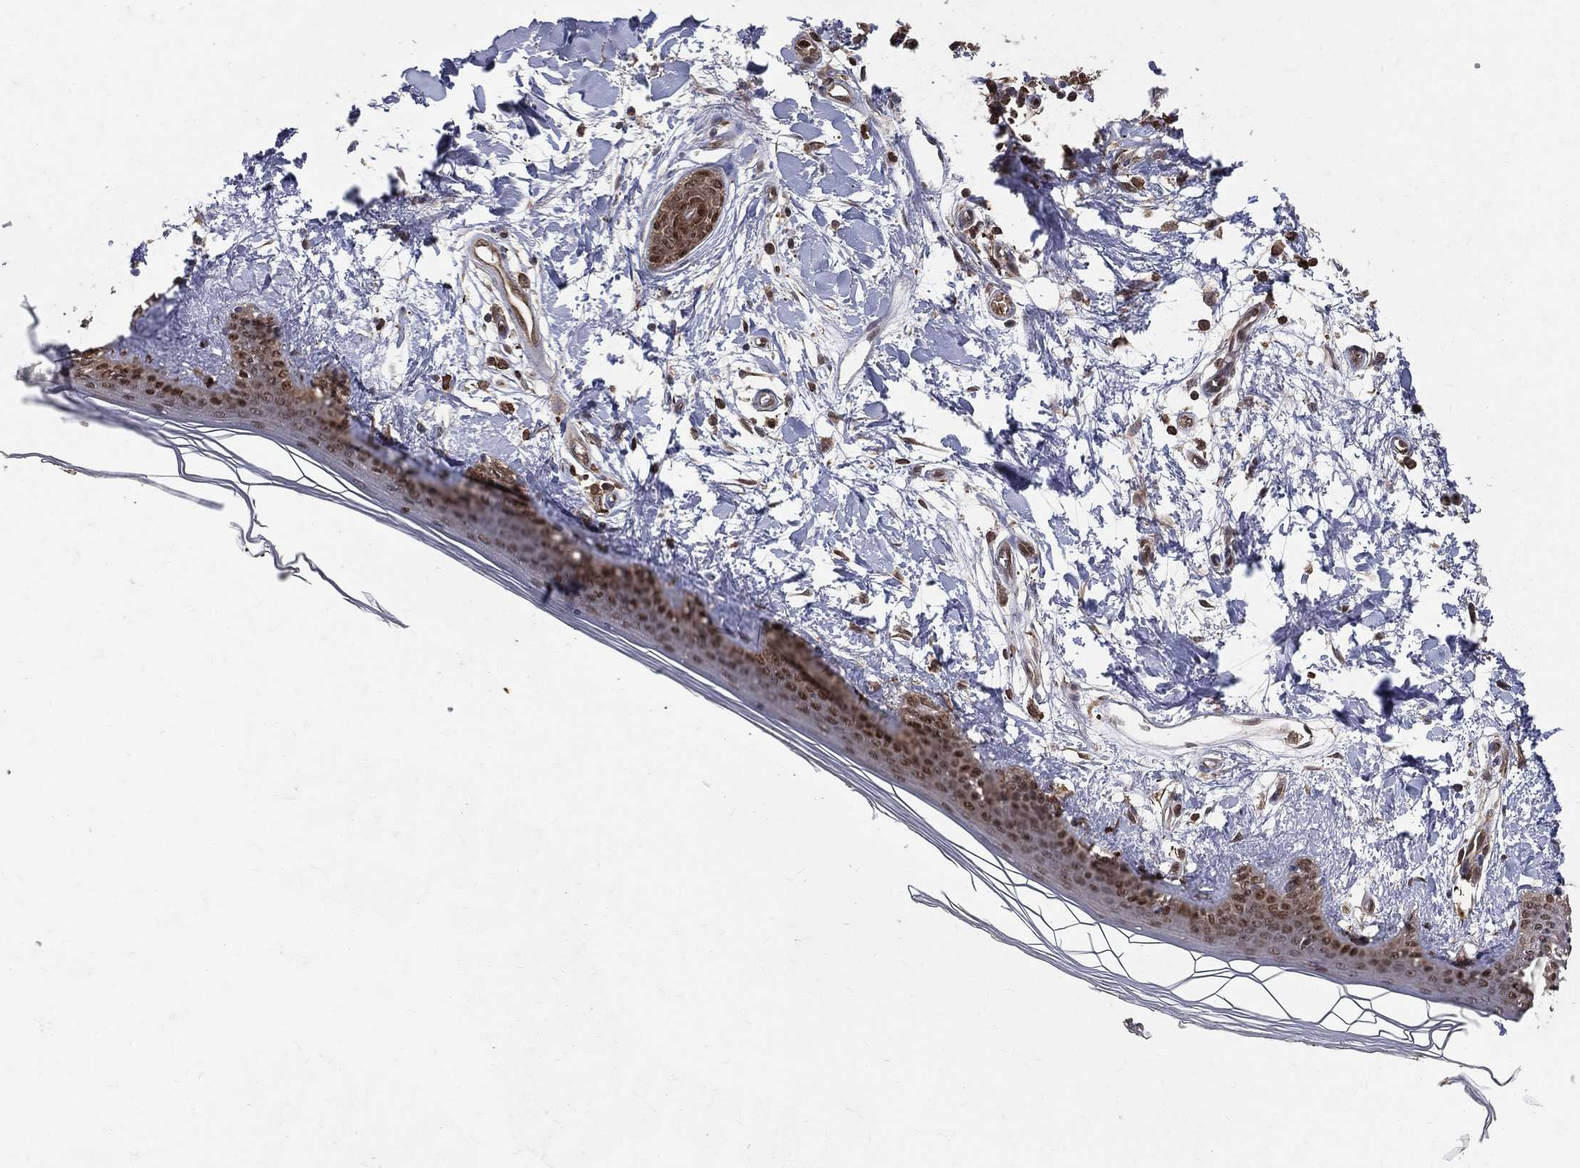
{"staining": {"intensity": "strong", "quantity": "25%-75%", "location": "nuclear"}, "tissue": "skin", "cell_type": "Fibroblasts", "image_type": "normal", "snomed": [{"axis": "morphology", "description": "Normal tissue, NOS"}, {"axis": "morphology", "description": "Malignant melanoma, NOS"}, {"axis": "topography", "description": "Skin"}], "caption": "A histopathology image of skin stained for a protein reveals strong nuclear brown staining in fibroblasts. (Brightfield microscopy of DAB IHC at high magnification).", "gene": "ENO1", "patient": {"sex": "female", "age": 34}}